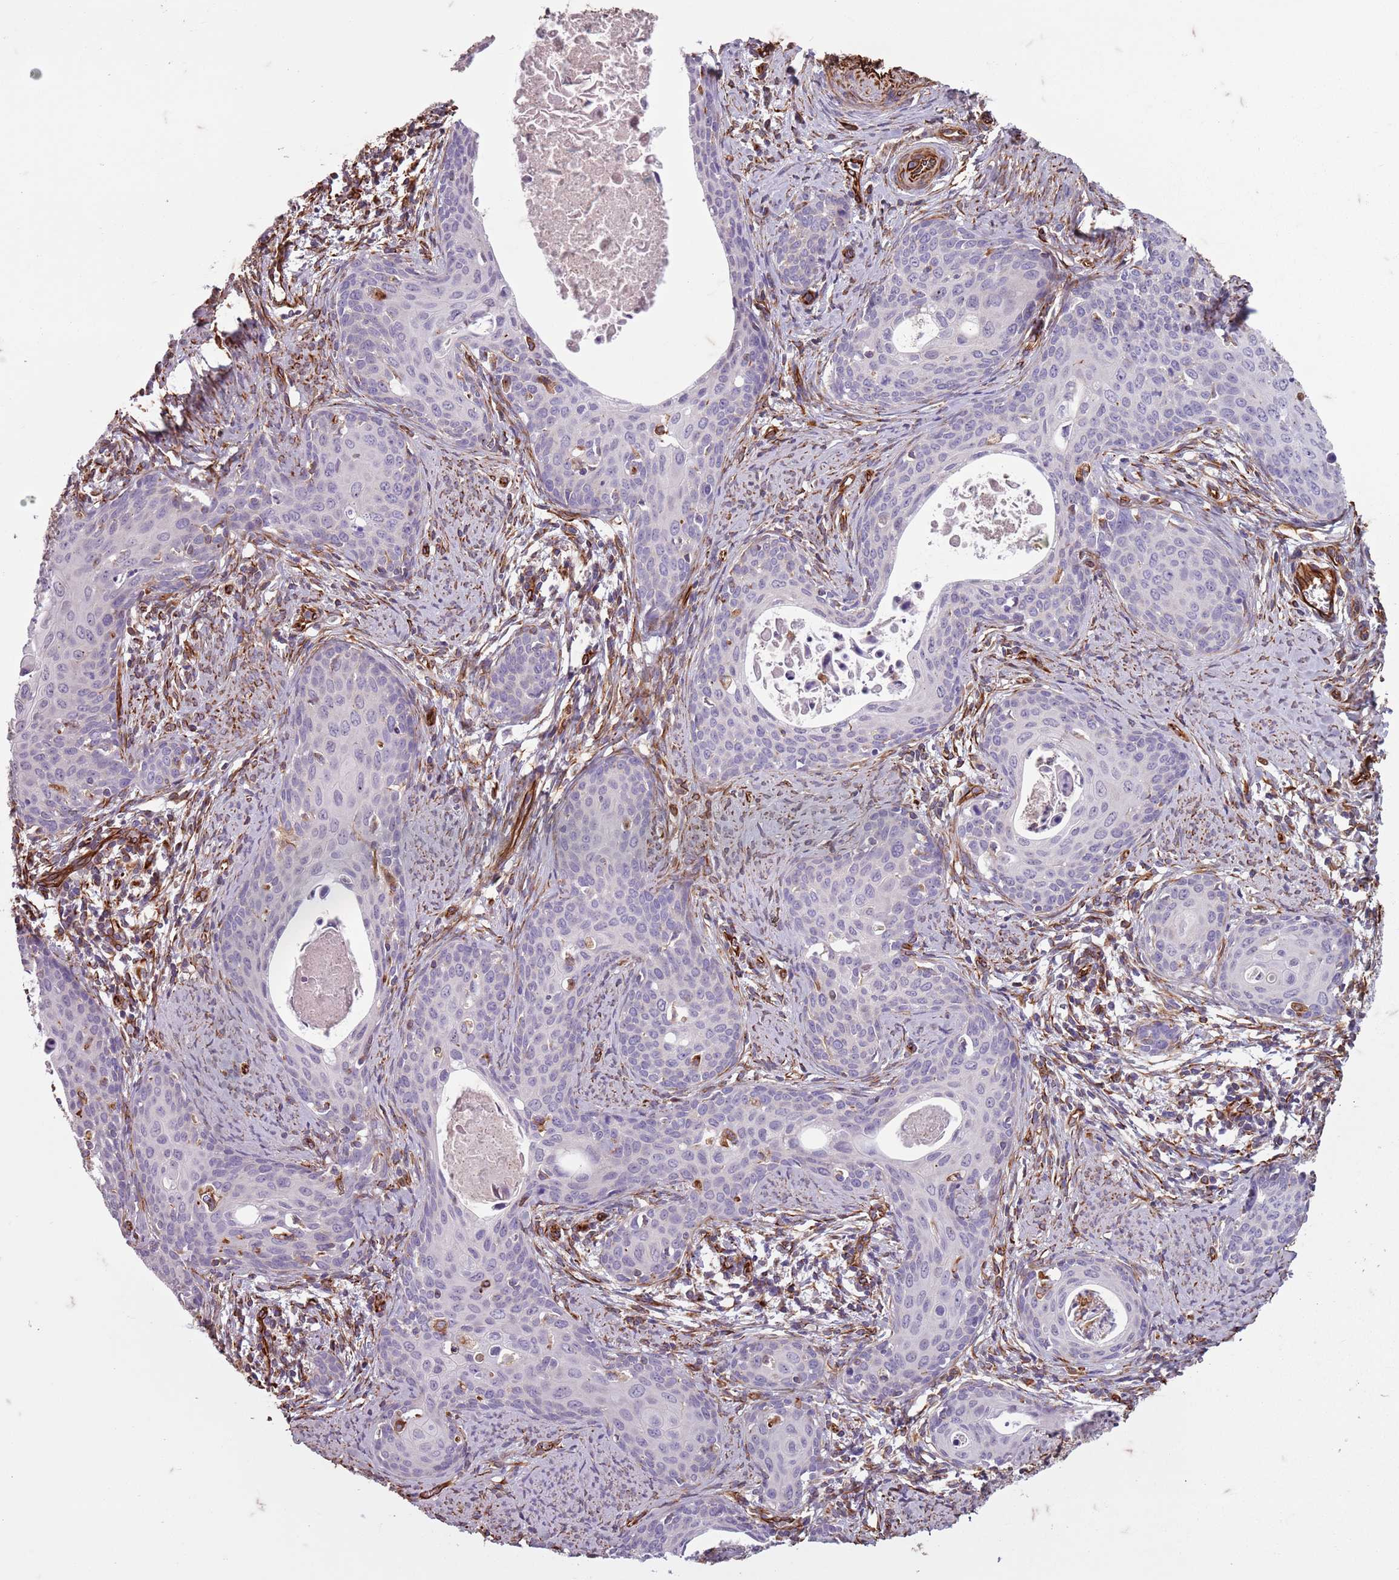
{"staining": {"intensity": "negative", "quantity": "none", "location": "none"}, "tissue": "cervical cancer", "cell_type": "Tumor cells", "image_type": "cancer", "snomed": [{"axis": "morphology", "description": "Squamous cell carcinoma, NOS"}, {"axis": "topography", "description": "Cervix"}], "caption": "Tumor cells are negative for protein expression in human cervical squamous cell carcinoma.", "gene": "TAS2R38", "patient": {"sex": "female", "age": 46}}